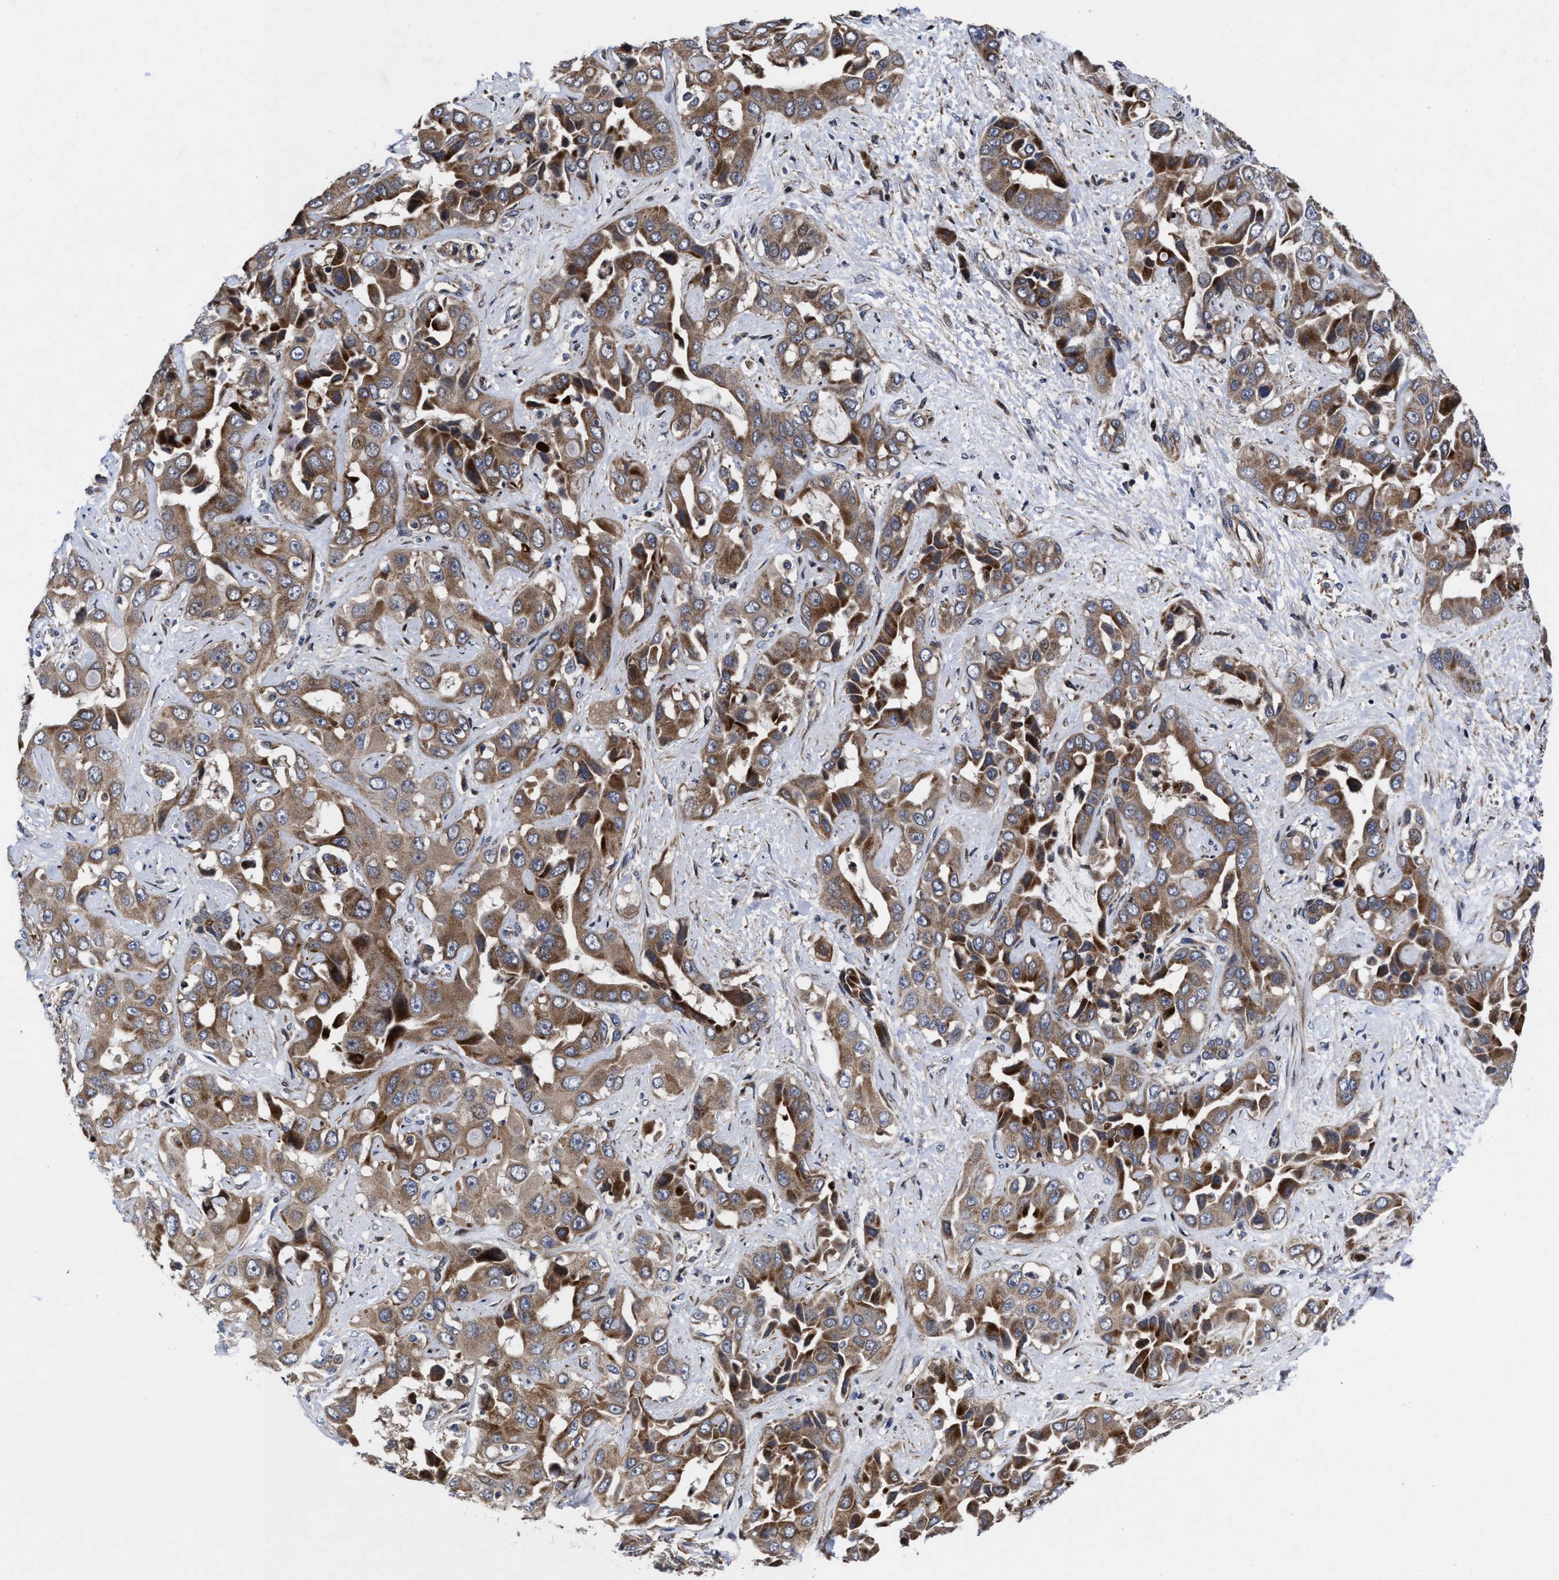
{"staining": {"intensity": "moderate", "quantity": ">75%", "location": "cytoplasmic/membranous"}, "tissue": "liver cancer", "cell_type": "Tumor cells", "image_type": "cancer", "snomed": [{"axis": "morphology", "description": "Cholangiocarcinoma"}, {"axis": "topography", "description": "Liver"}], "caption": "Immunohistochemical staining of liver cancer exhibits moderate cytoplasmic/membranous protein staining in about >75% of tumor cells.", "gene": "MRPL50", "patient": {"sex": "female", "age": 52}}